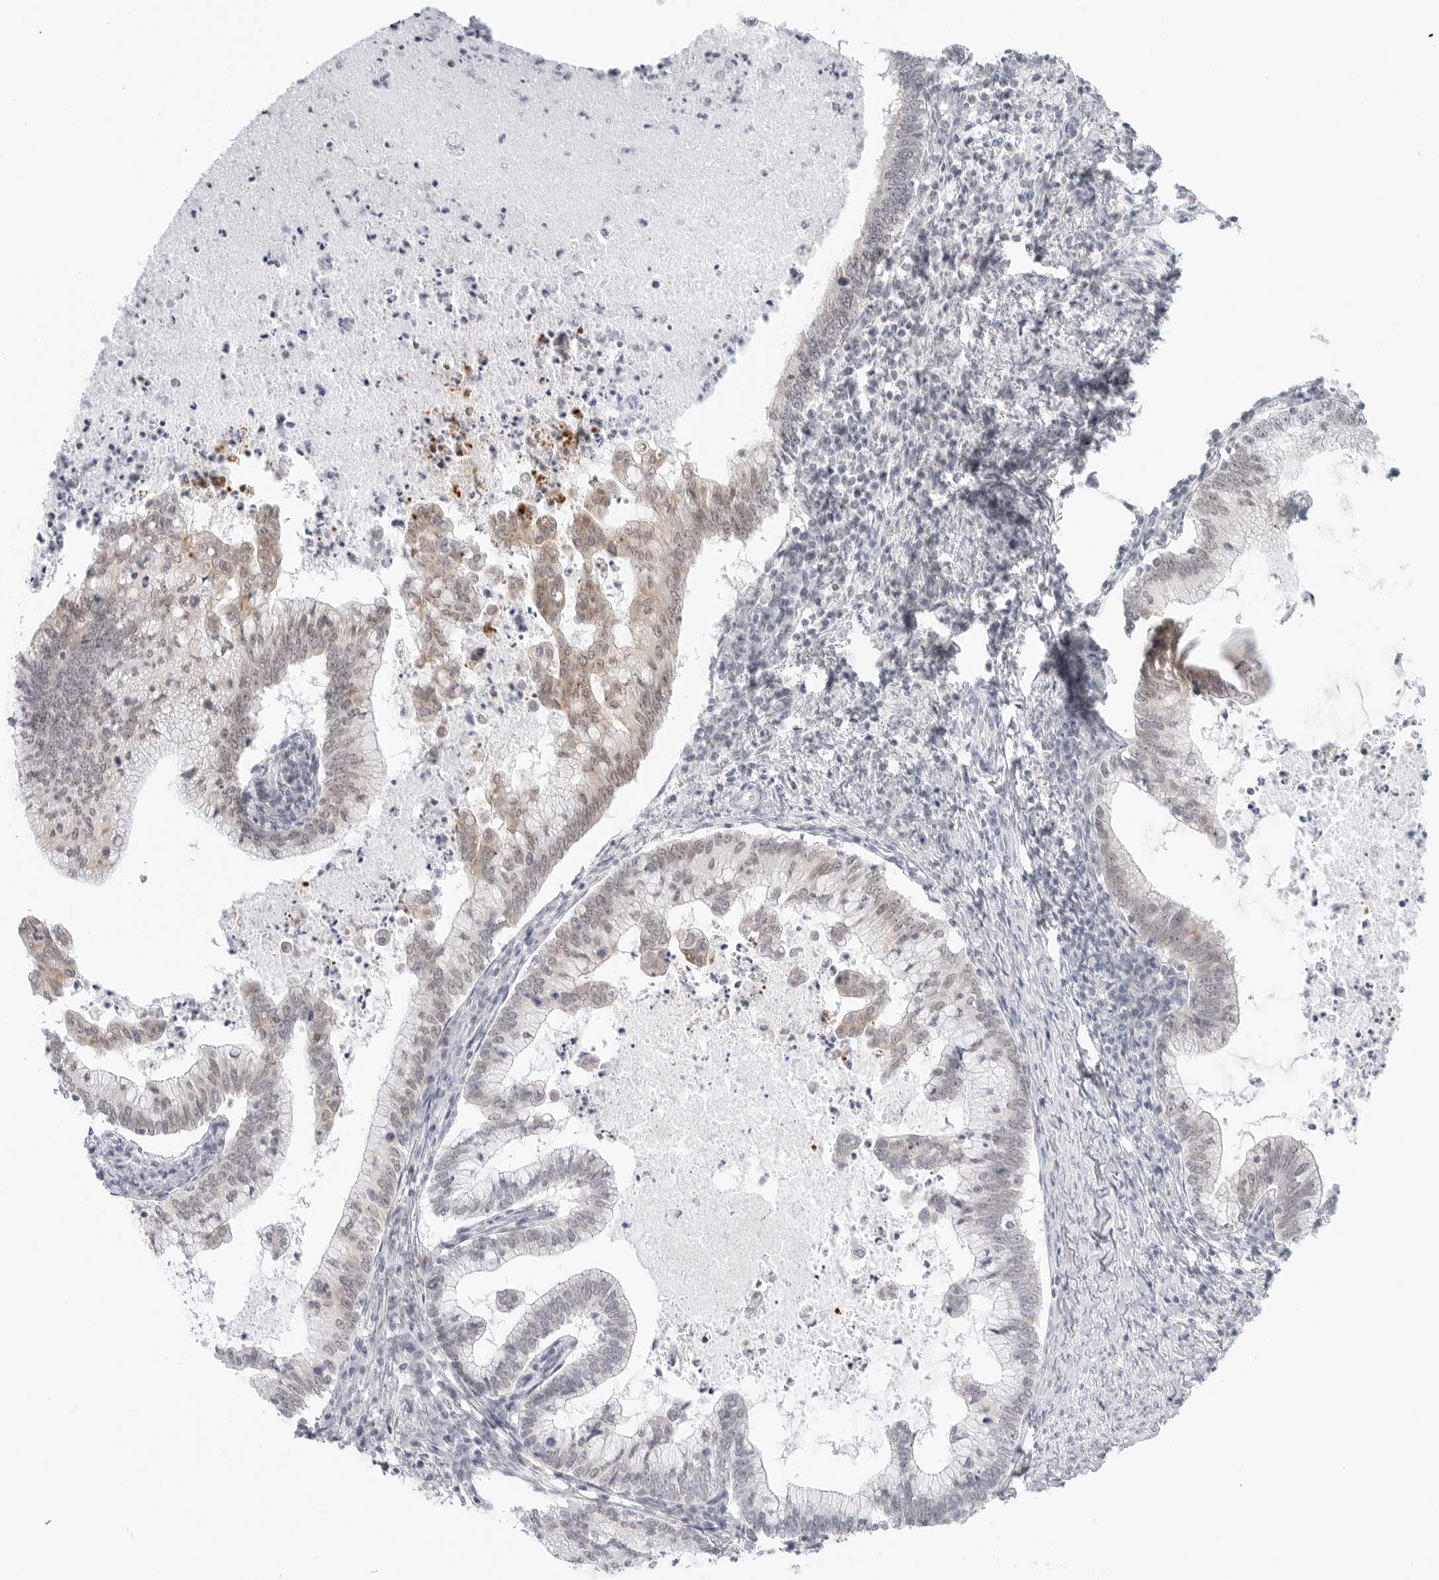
{"staining": {"intensity": "weak", "quantity": "<25%", "location": "cytoplasmic/membranous,nuclear"}, "tissue": "cervical cancer", "cell_type": "Tumor cells", "image_type": "cancer", "snomed": [{"axis": "morphology", "description": "Adenocarcinoma, NOS"}, {"axis": "topography", "description": "Cervix"}], "caption": "This histopathology image is of cervical cancer (adenocarcinoma) stained with immunohistochemistry to label a protein in brown with the nuclei are counter-stained blue. There is no expression in tumor cells.", "gene": "TSEN2", "patient": {"sex": "female", "age": 36}}